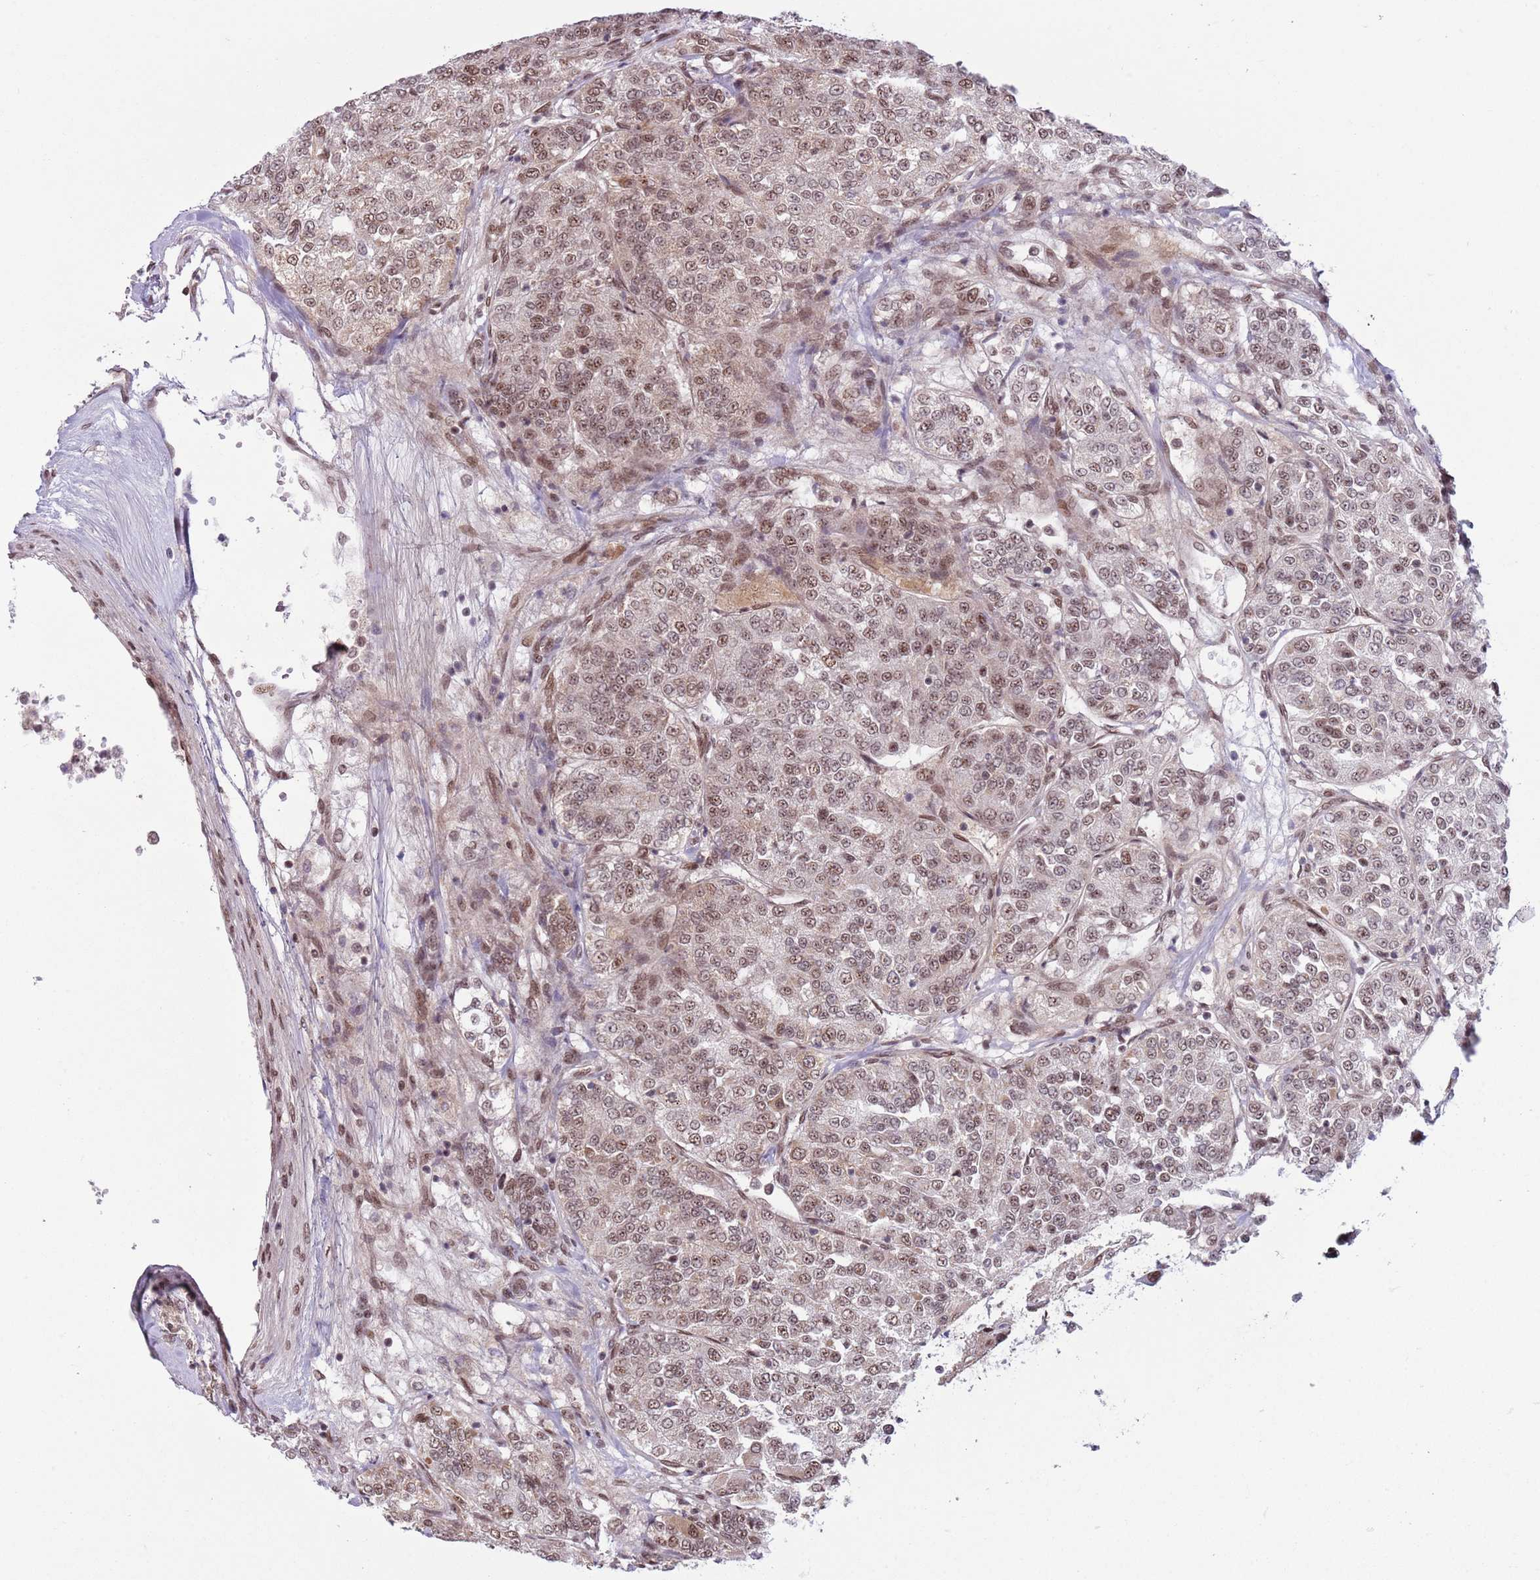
{"staining": {"intensity": "moderate", "quantity": ">75%", "location": "nuclear"}, "tissue": "renal cancer", "cell_type": "Tumor cells", "image_type": "cancer", "snomed": [{"axis": "morphology", "description": "Adenocarcinoma, NOS"}, {"axis": "topography", "description": "Kidney"}], "caption": "Immunohistochemical staining of renal adenocarcinoma shows moderate nuclear protein staining in approximately >75% of tumor cells.", "gene": "SIPA1L3", "patient": {"sex": "female", "age": 63}}